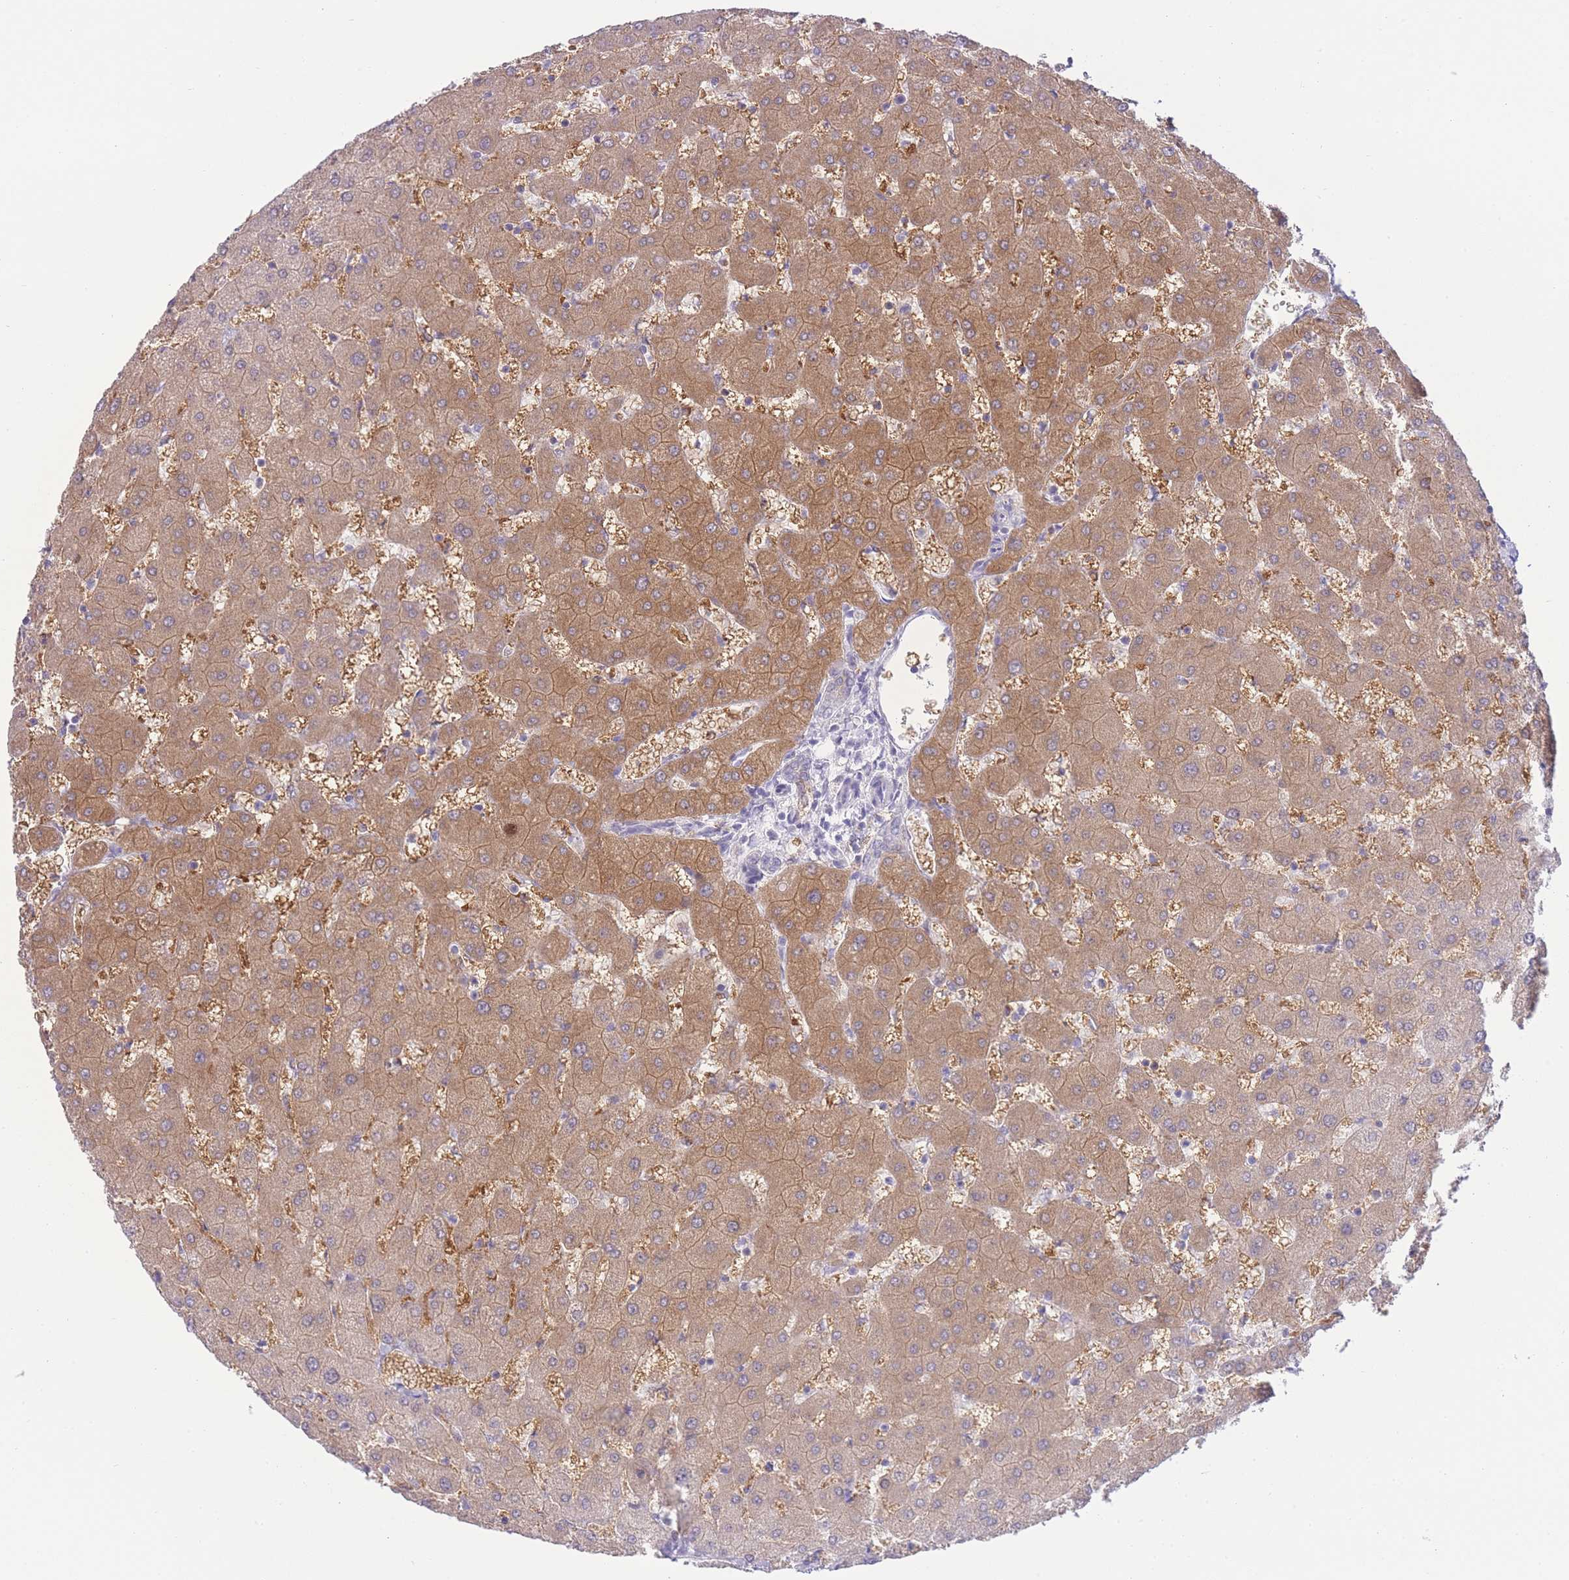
{"staining": {"intensity": "negative", "quantity": "none", "location": "none"}, "tissue": "liver", "cell_type": "Cholangiocytes", "image_type": "normal", "snomed": [{"axis": "morphology", "description": "Normal tissue, NOS"}, {"axis": "topography", "description": "Liver"}], "caption": "This is an IHC histopathology image of benign liver. There is no staining in cholangiocytes.", "gene": "ZNF212", "patient": {"sex": "female", "age": 63}}